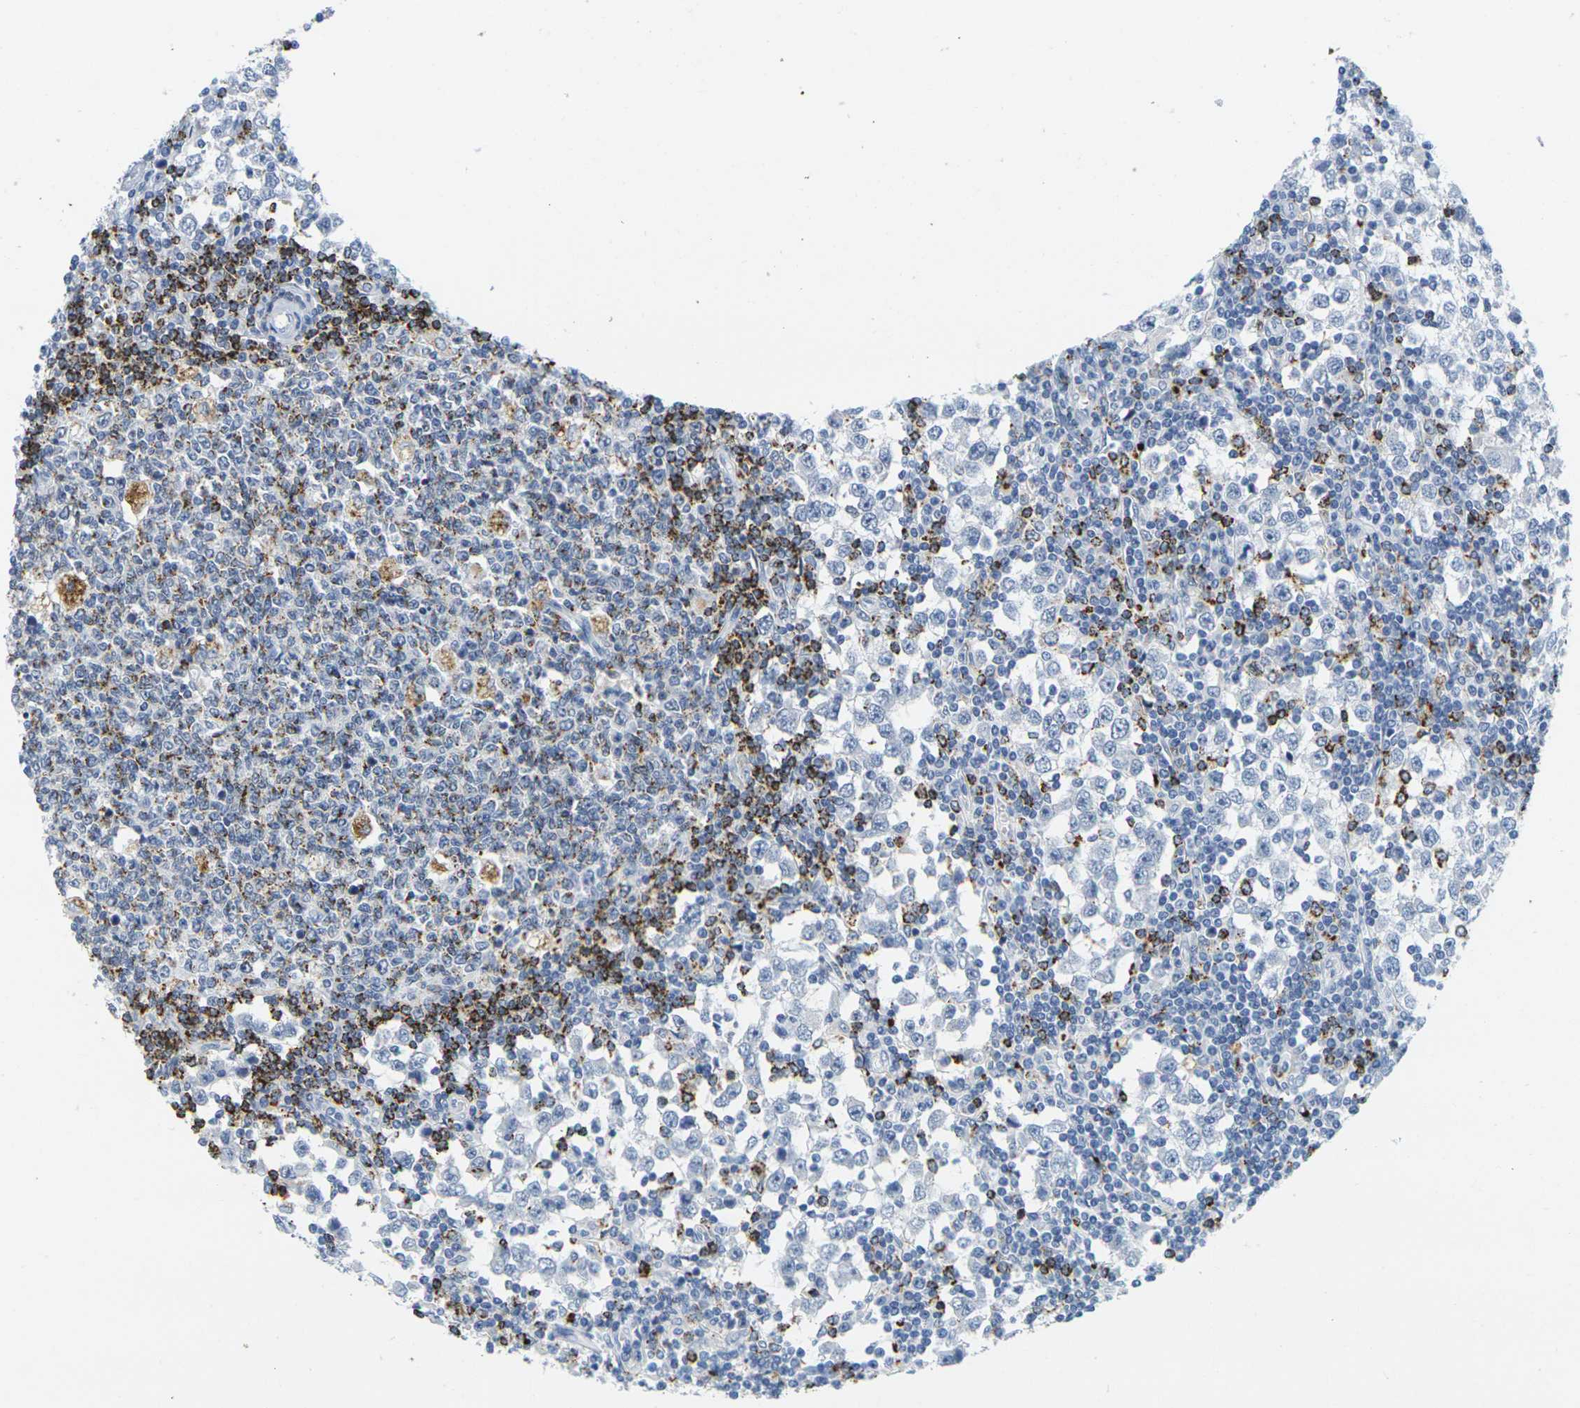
{"staining": {"intensity": "negative", "quantity": "none", "location": "none"}, "tissue": "testis cancer", "cell_type": "Tumor cells", "image_type": "cancer", "snomed": [{"axis": "morphology", "description": "Seminoma, NOS"}, {"axis": "topography", "description": "Testis"}], "caption": "Histopathology image shows no significant protein staining in tumor cells of testis cancer (seminoma).", "gene": "HLA-DOB", "patient": {"sex": "male", "age": 65}}